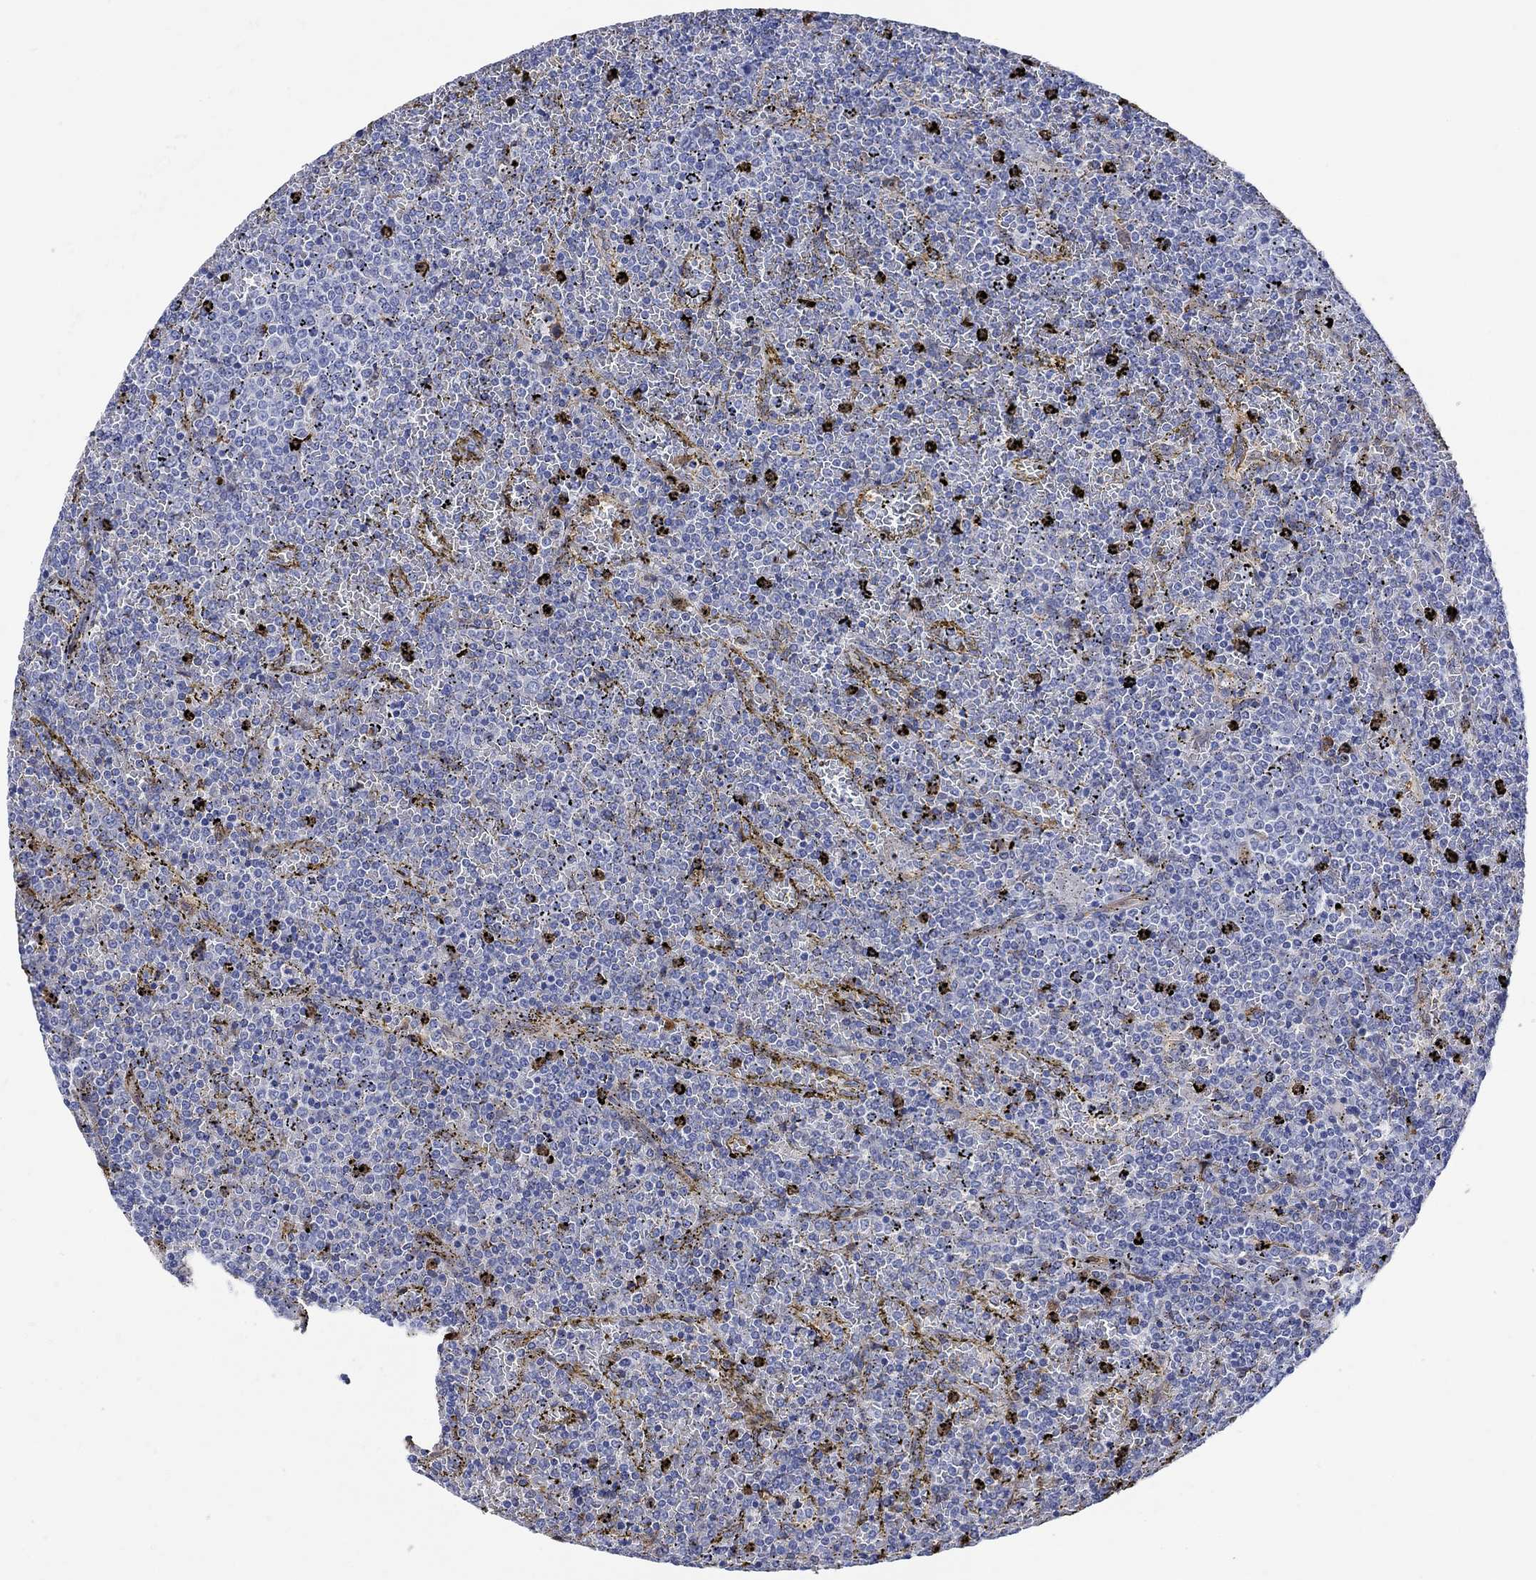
{"staining": {"intensity": "negative", "quantity": "none", "location": "none"}, "tissue": "lymphoma", "cell_type": "Tumor cells", "image_type": "cancer", "snomed": [{"axis": "morphology", "description": "Malignant lymphoma, non-Hodgkin's type, Low grade"}, {"axis": "topography", "description": "Spleen"}], "caption": "Protein analysis of lymphoma demonstrates no significant expression in tumor cells.", "gene": "TGM2", "patient": {"sex": "female", "age": 77}}